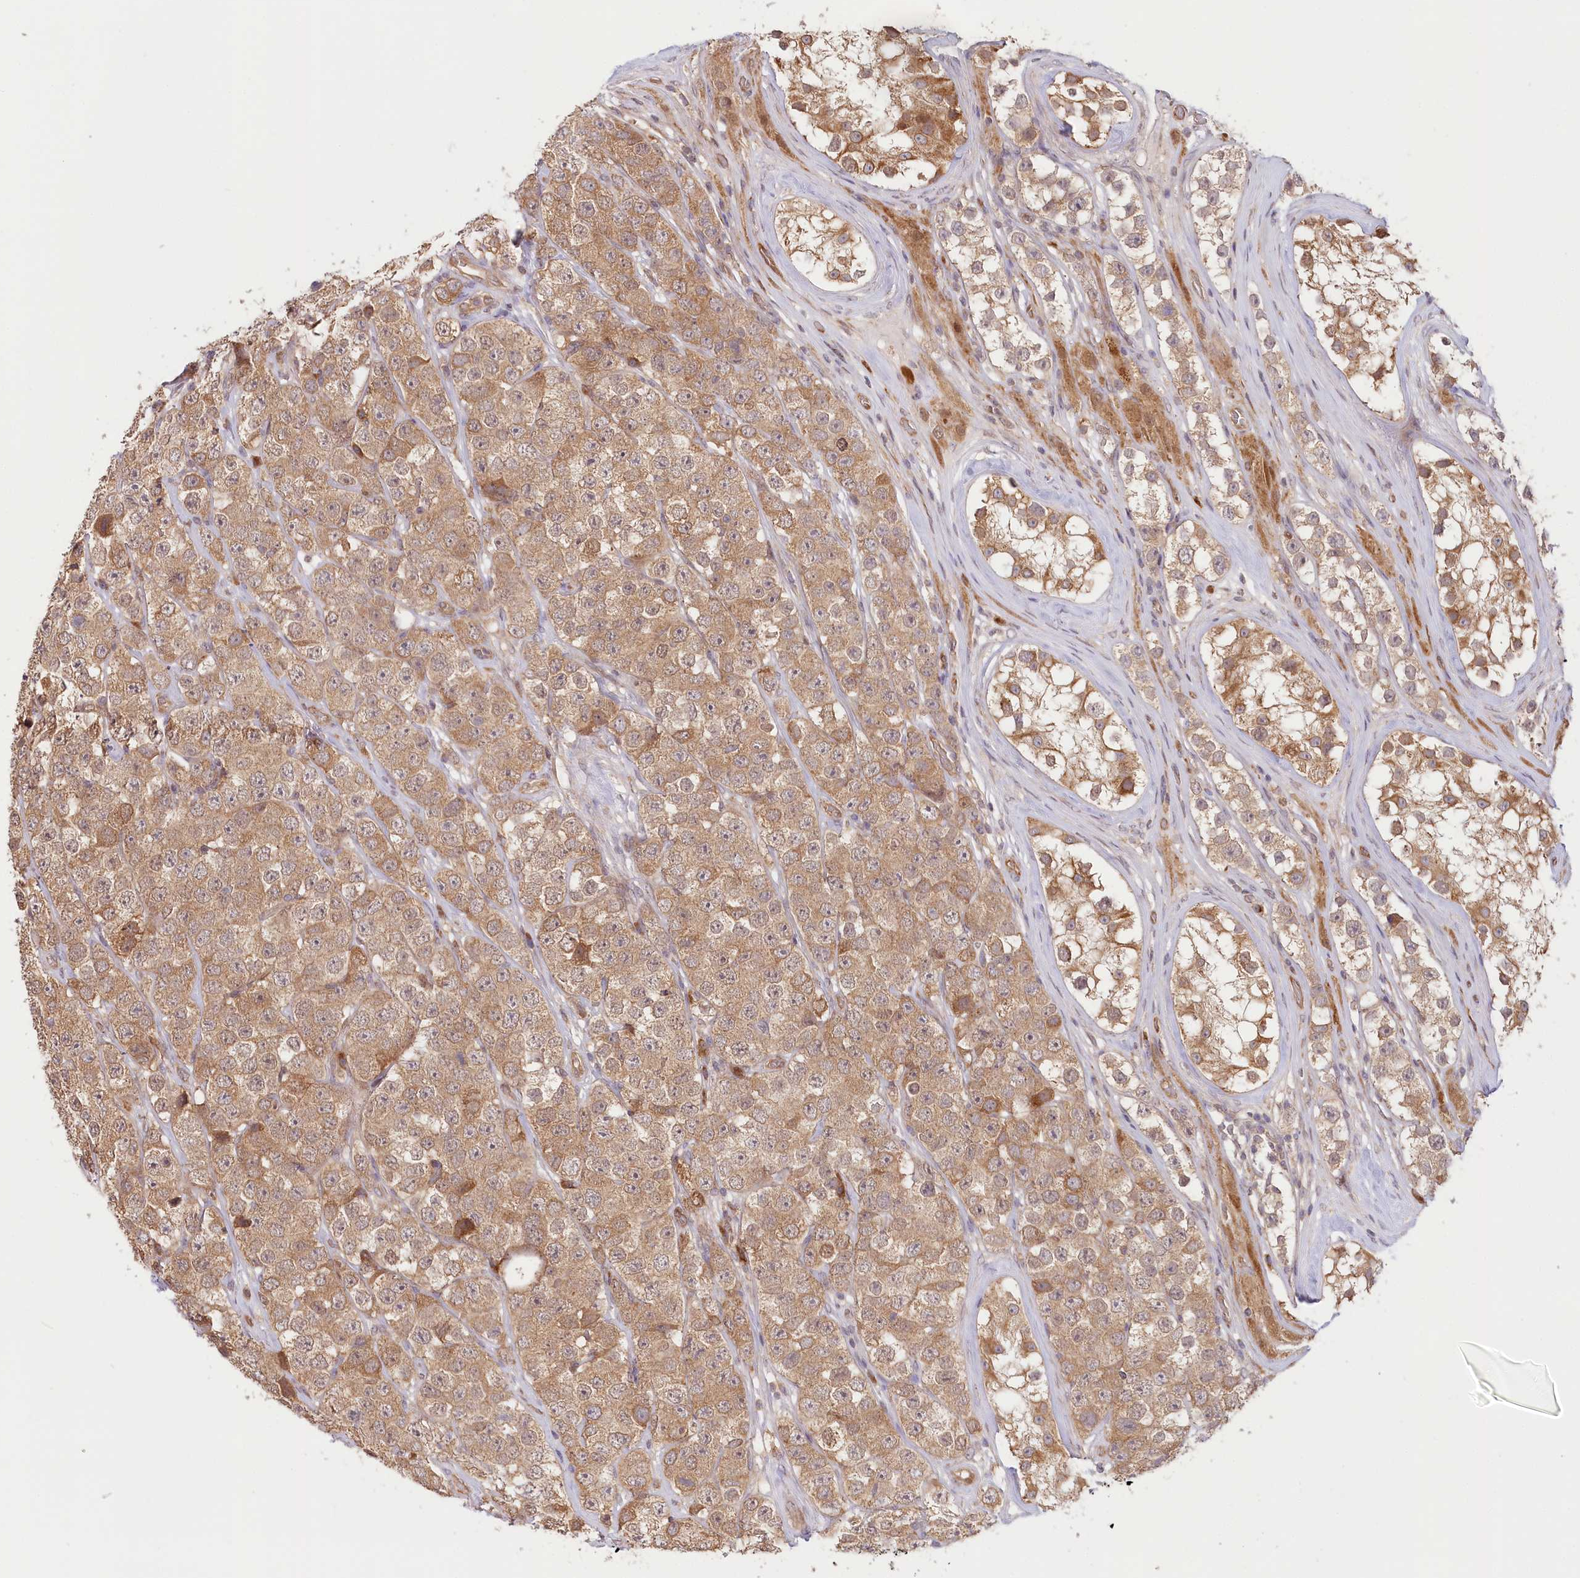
{"staining": {"intensity": "moderate", "quantity": ">75%", "location": "cytoplasmic/membranous"}, "tissue": "testis cancer", "cell_type": "Tumor cells", "image_type": "cancer", "snomed": [{"axis": "morphology", "description": "Seminoma, NOS"}, {"axis": "topography", "description": "Testis"}], "caption": "Testis cancer was stained to show a protein in brown. There is medium levels of moderate cytoplasmic/membranous positivity in approximately >75% of tumor cells.", "gene": "CEP70", "patient": {"sex": "male", "age": 28}}